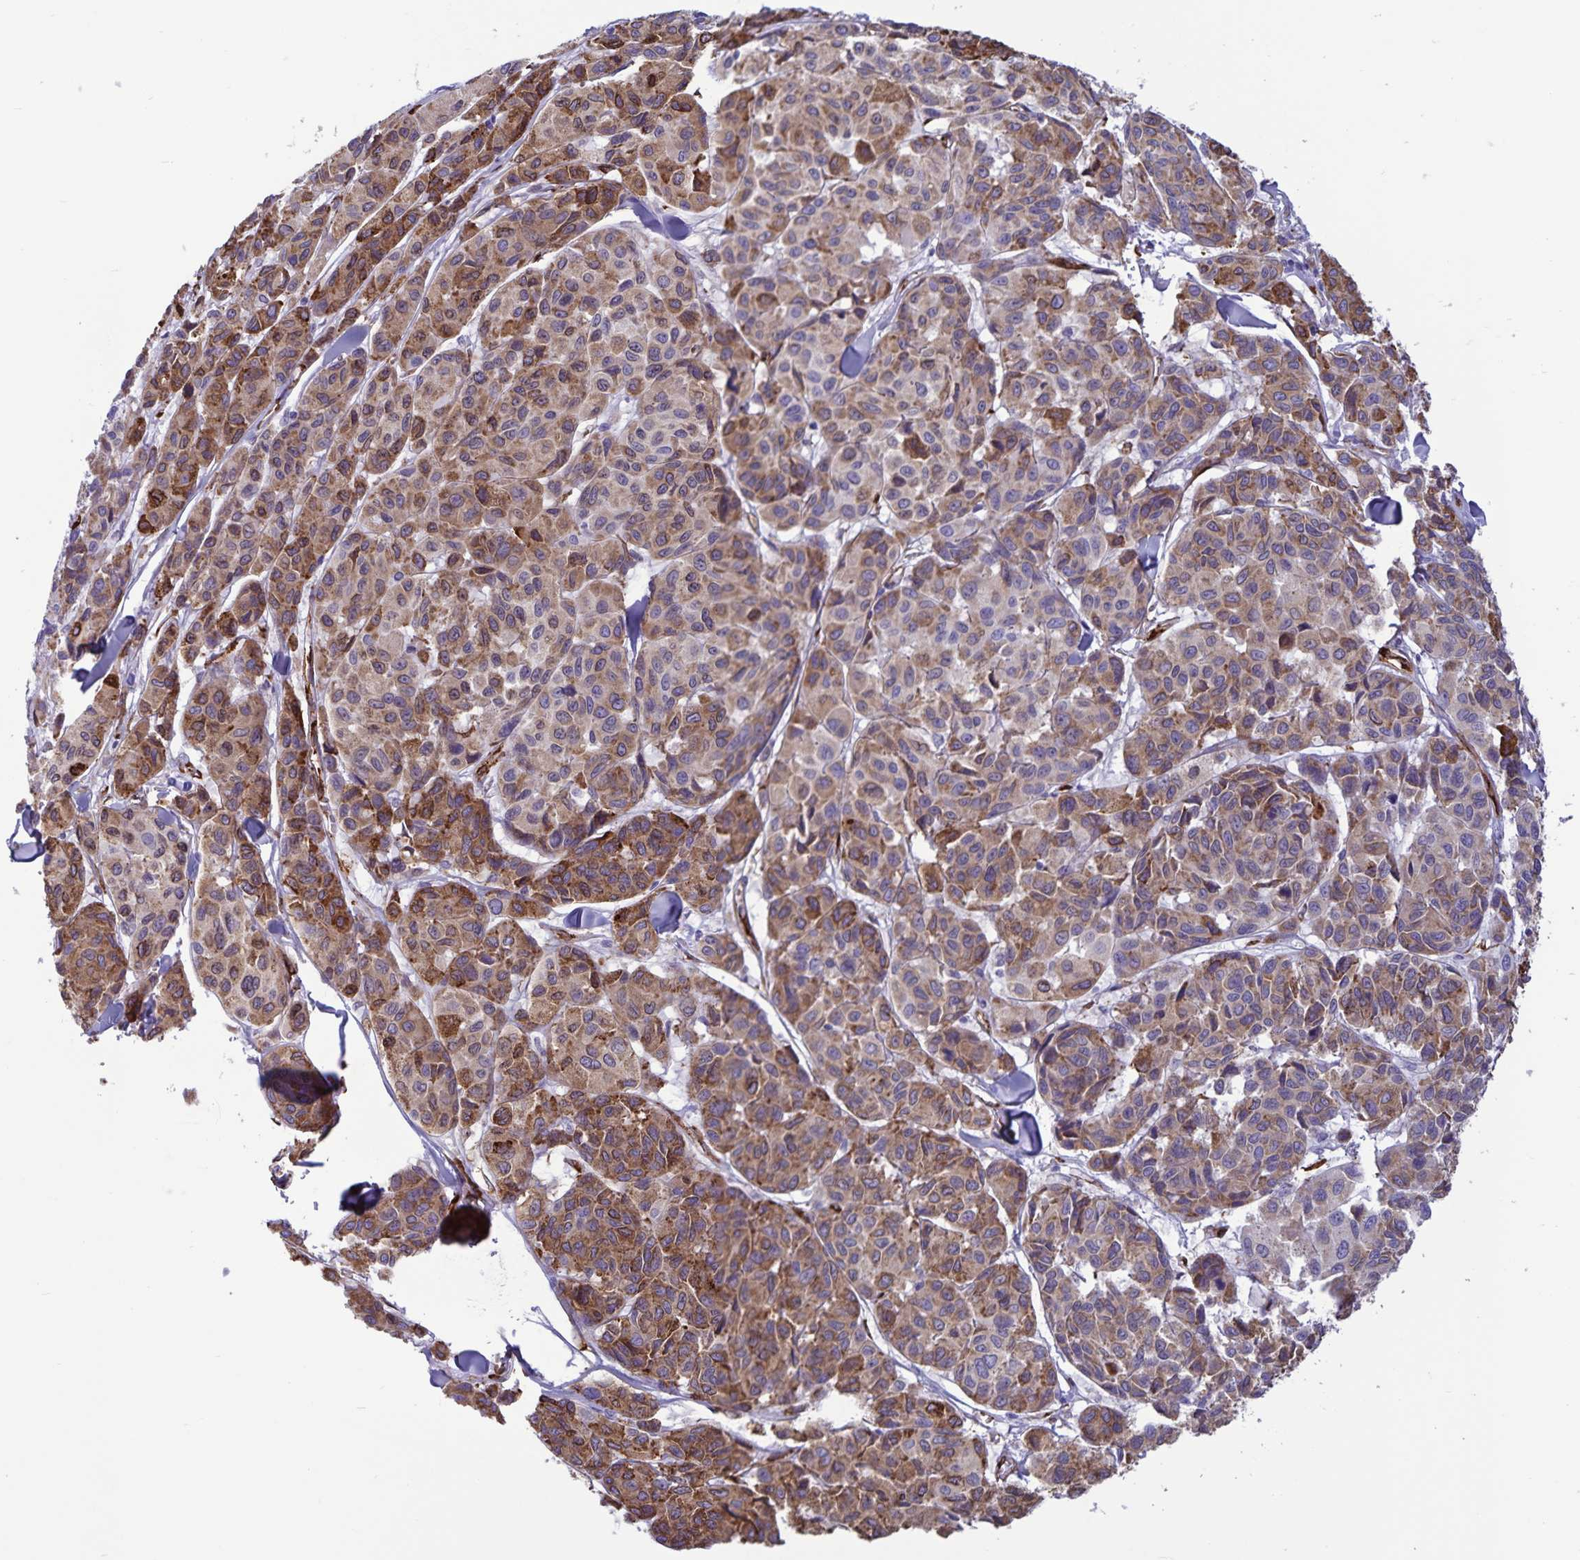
{"staining": {"intensity": "strong", "quantity": ">75%", "location": "cytoplasmic/membranous"}, "tissue": "melanoma", "cell_type": "Tumor cells", "image_type": "cancer", "snomed": [{"axis": "morphology", "description": "Malignant melanoma, NOS"}, {"axis": "topography", "description": "Skin"}], "caption": "Immunohistochemical staining of human malignant melanoma shows high levels of strong cytoplasmic/membranous protein expression in approximately >75% of tumor cells. (Stains: DAB (3,3'-diaminobenzidine) in brown, nuclei in blue, Microscopy: brightfield microscopy at high magnification).", "gene": "RCN1", "patient": {"sex": "female", "age": 66}}